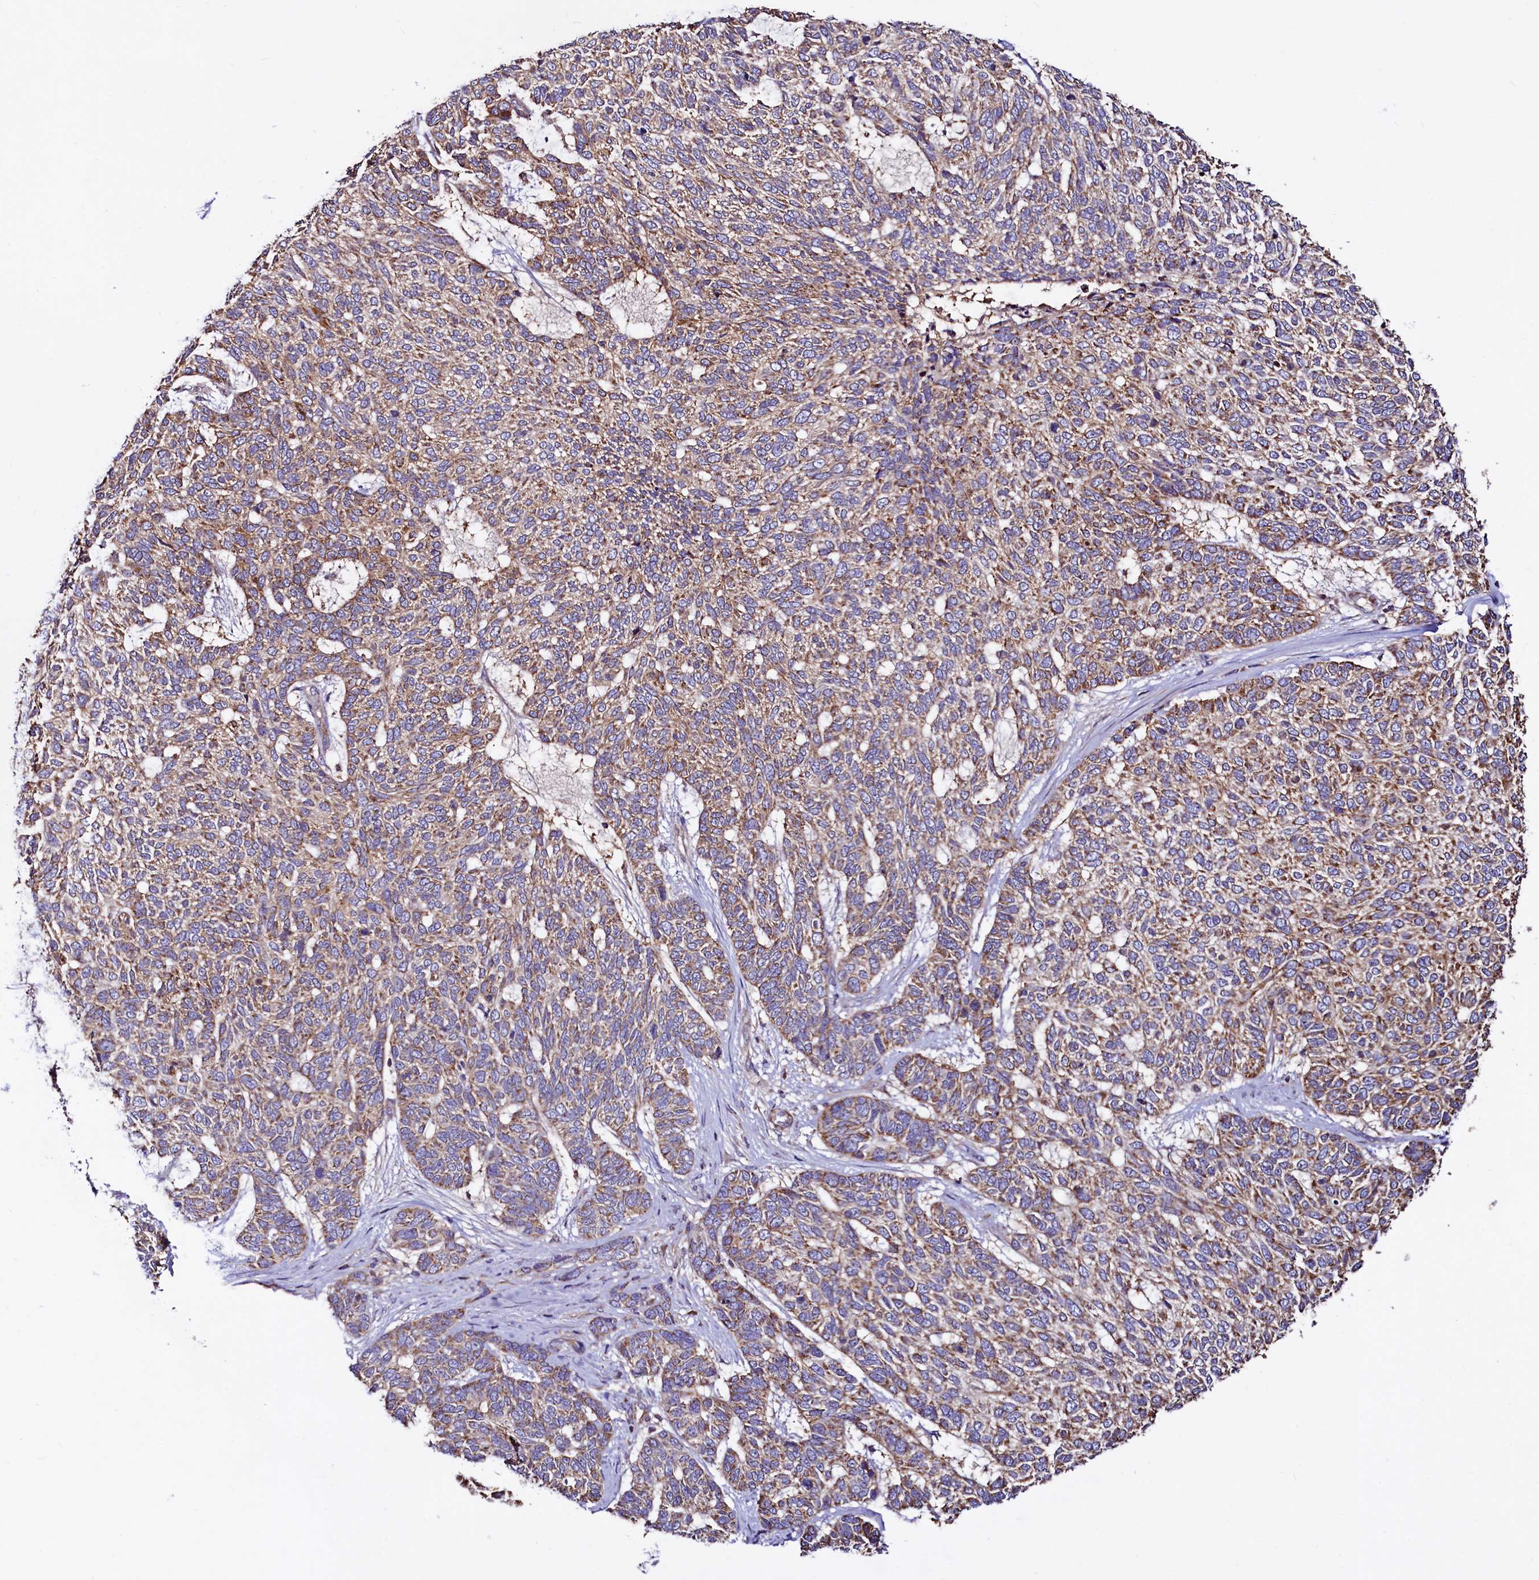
{"staining": {"intensity": "moderate", "quantity": "25%-75%", "location": "cytoplasmic/membranous"}, "tissue": "skin cancer", "cell_type": "Tumor cells", "image_type": "cancer", "snomed": [{"axis": "morphology", "description": "Basal cell carcinoma"}, {"axis": "topography", "description": "Skin"}], "caption": "Immunohistochemical staining of skin cancer shows moderate cytoplasmic/membranous protein staining in about 25%-75% of tumor cells.", "gene": "CIAO3", "patient": {"sex": "female", "age": 65}}